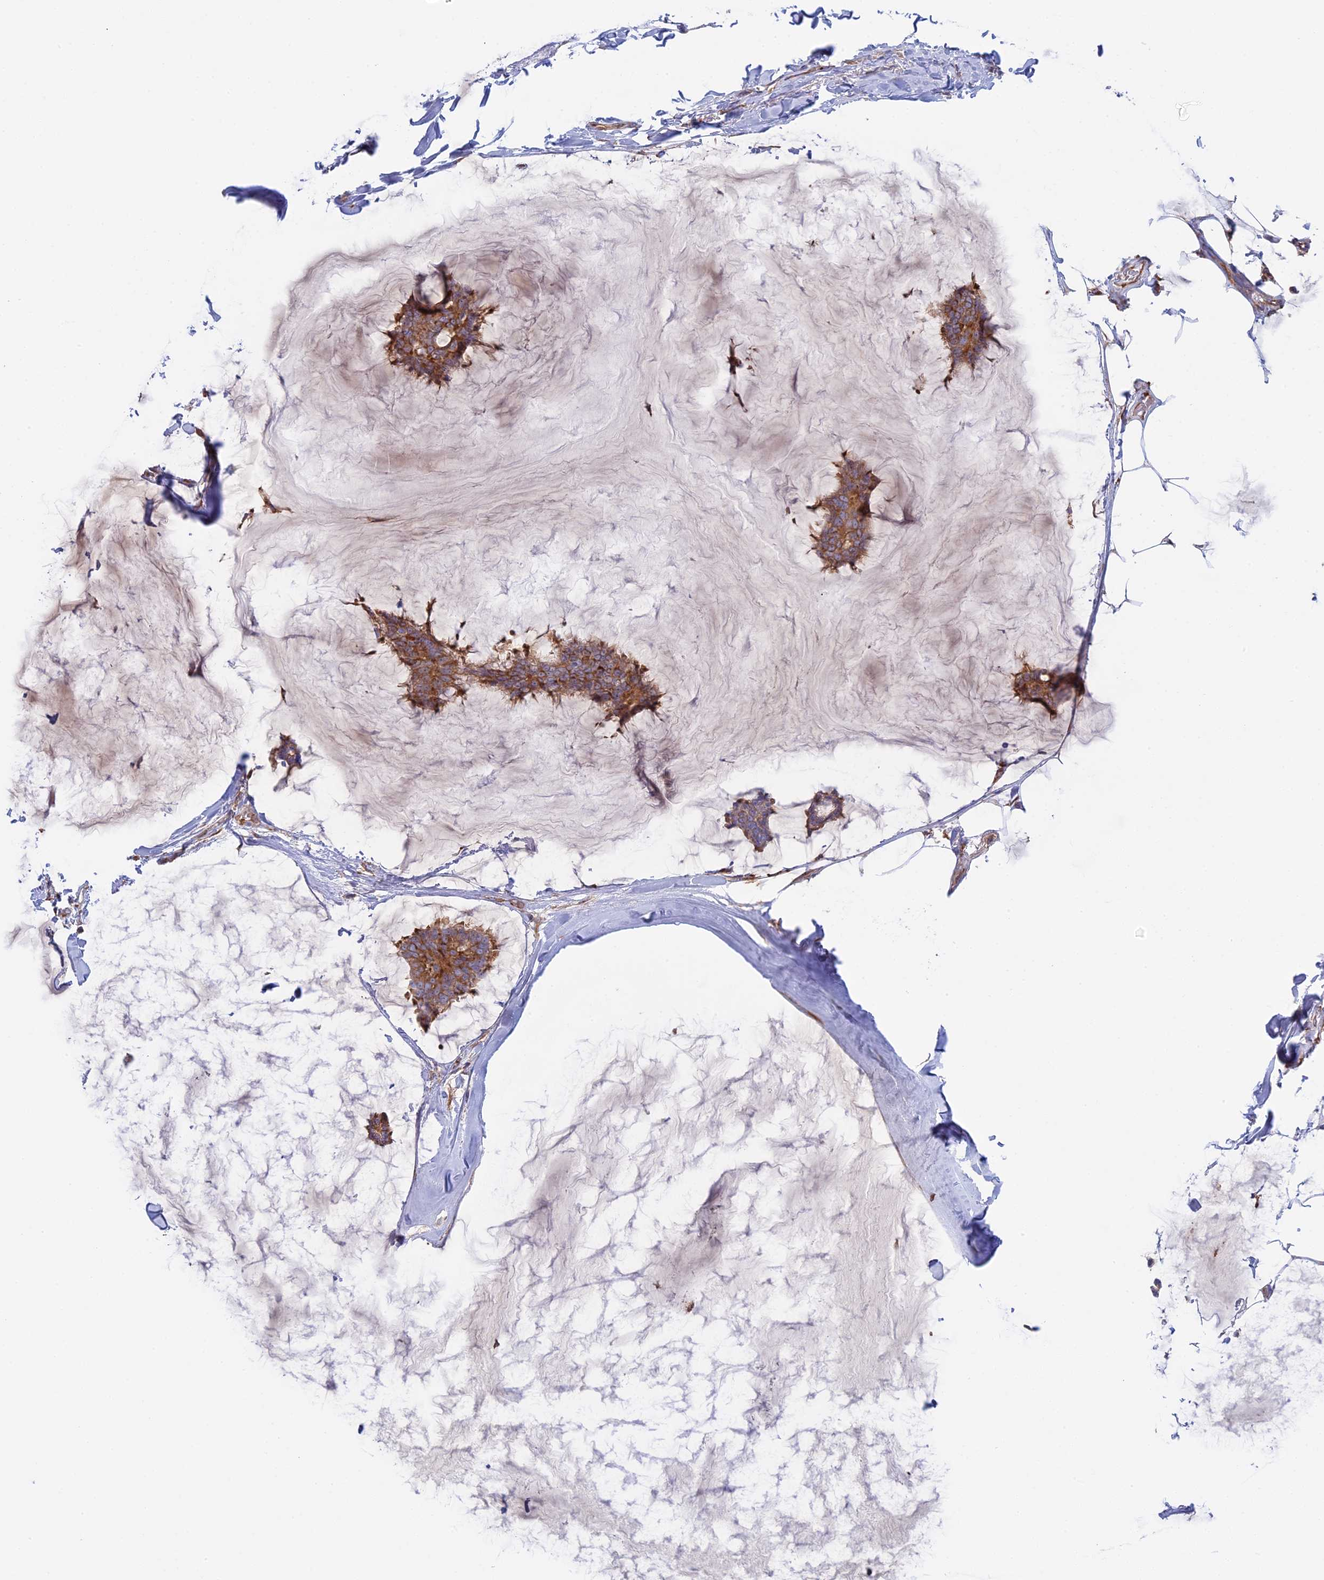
{"staining": {"intensity": "moderate", "quantity": ">75%", "location": "cytoplasmic/membranous"}, "tissue": "breast cancer", "cell_type": "Tumor cells", "image_type": "cancer", "snomed": [{"axis": "morphology", "description": "Duct carcinoma"}, {"axis": "topography", "description": "Breast"}], "caption": "Human infiltrating ductal carcinoma (breast) stained with a protein marker reveals moderate staining in tumor cells.", "gene": "GMIP", "patient": {"sex": "female", "age": 93}}